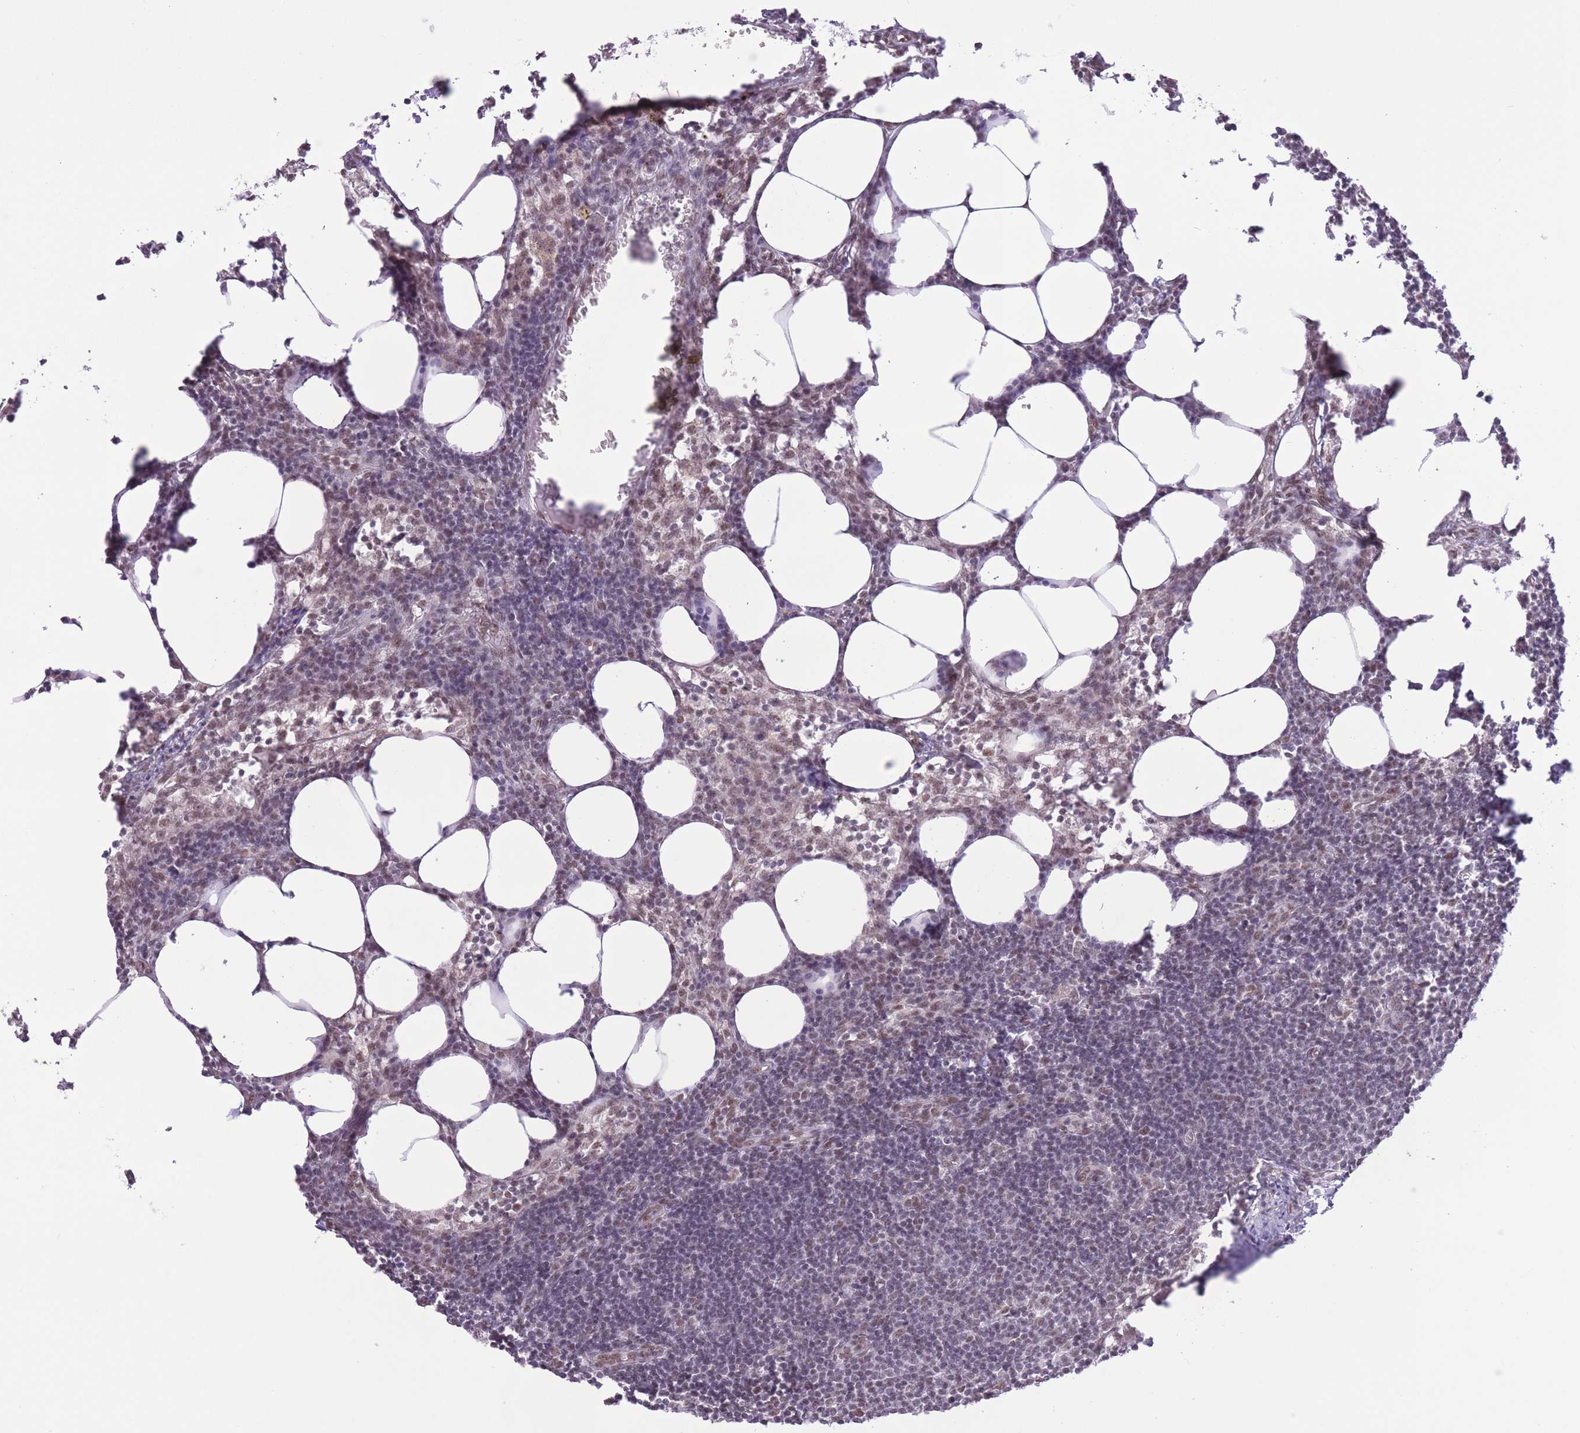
{"staining": {"intensity": "moderate", "quantity": "<25%", "location": "nuclear"}, "tissue": "lymph node", "cell_type": "Germinal center cells", "image_type": "normal", "snomed": [{"axis": "morphology", "description": "Normal tissue, NOS"}, {"axis": "topography", "description": "Lymph node"}], "caption": "Germinal center cells reveal low levels of moderate nuclear expression in about <25% of cells in unremarkable human lymph node.", "gene": "ZBED5", "patient": {"sex": "female", "age": 30}}